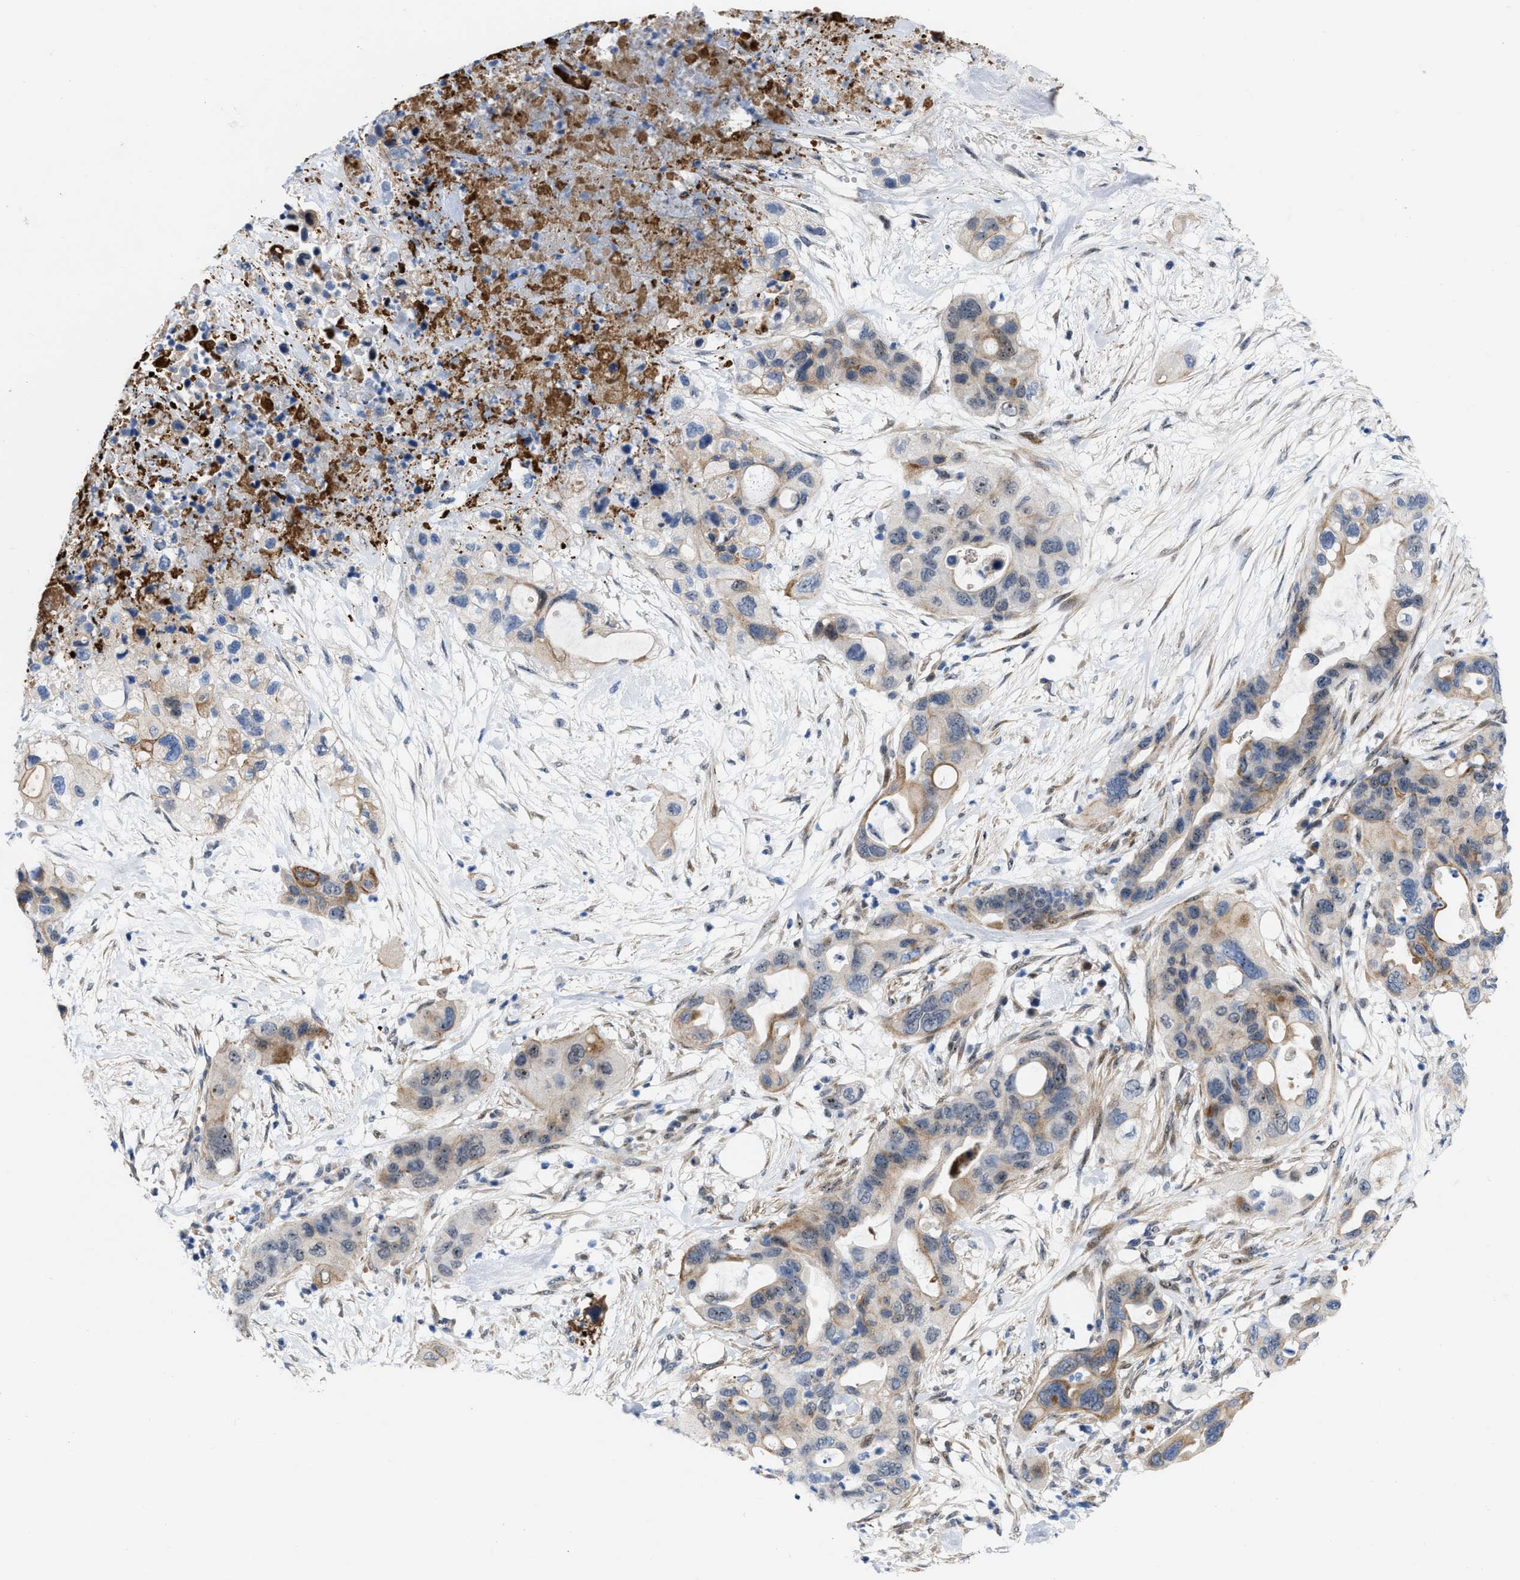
{"staining": {"intensity": "moderate", "quantity": "25%-75%", "location": "cytoplasmic/membranous,nuclear"}, "tissue": "pancreatic cancer", "cell_type": "Tumor cells", "image_type": "cancer", "snomed": [{"axis": "morphology", "description": "Adenocarcinoma, NOS"}, {"axis": "topography", "description": "Pancreas"}], "caption": "Brown immunohistochemical staining in pancreatic cancer (adenocarcinoma) shows moderate cytoplasmic/membranous and nuclear positivity in approximately 25%-75% of tumor cells.", "gene": "POLR1F", "patient": {"sex": "female", "age": 71}}